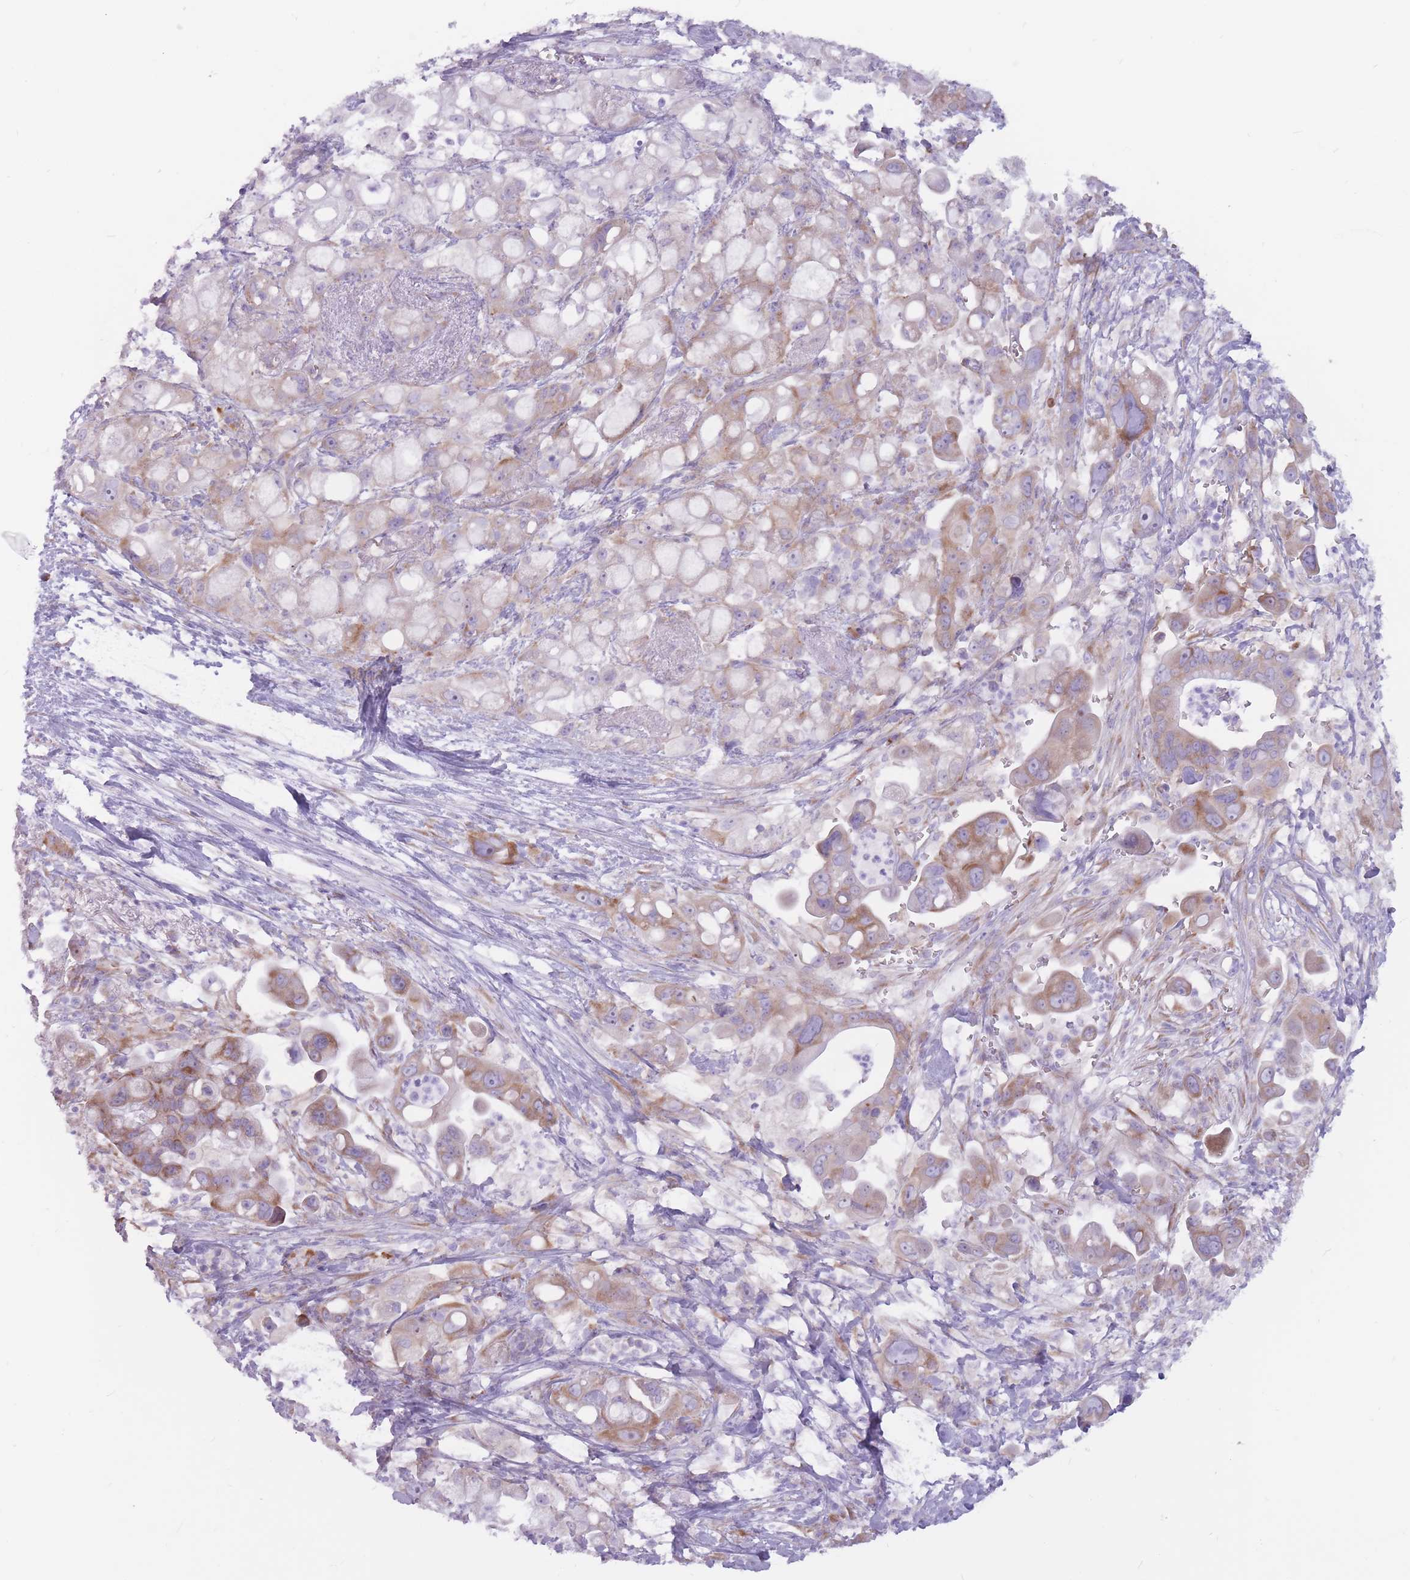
{"staining": {"intensity": "moderate", "quantity": "25%-75%", "location": "cytoplasmic/membranous"}, "tissue": "pancreatic cancer", "cell_type": "Tumor cells", "image_type": "cancer", "snomed": [{"axis": "morphology", "description": "Adenocarcinoma, NOS"}, {"axis": "topography", "description": "Pancreas"}], "caption": "DAB immunohistochemical staining of pancreatic adenocarcinoma shows moderate cytoplasmic/membranous protein staining in about 25%-75% of tumor cells.", "gene": "RPL18", "patient": {"sex": "male", "age": 68}}